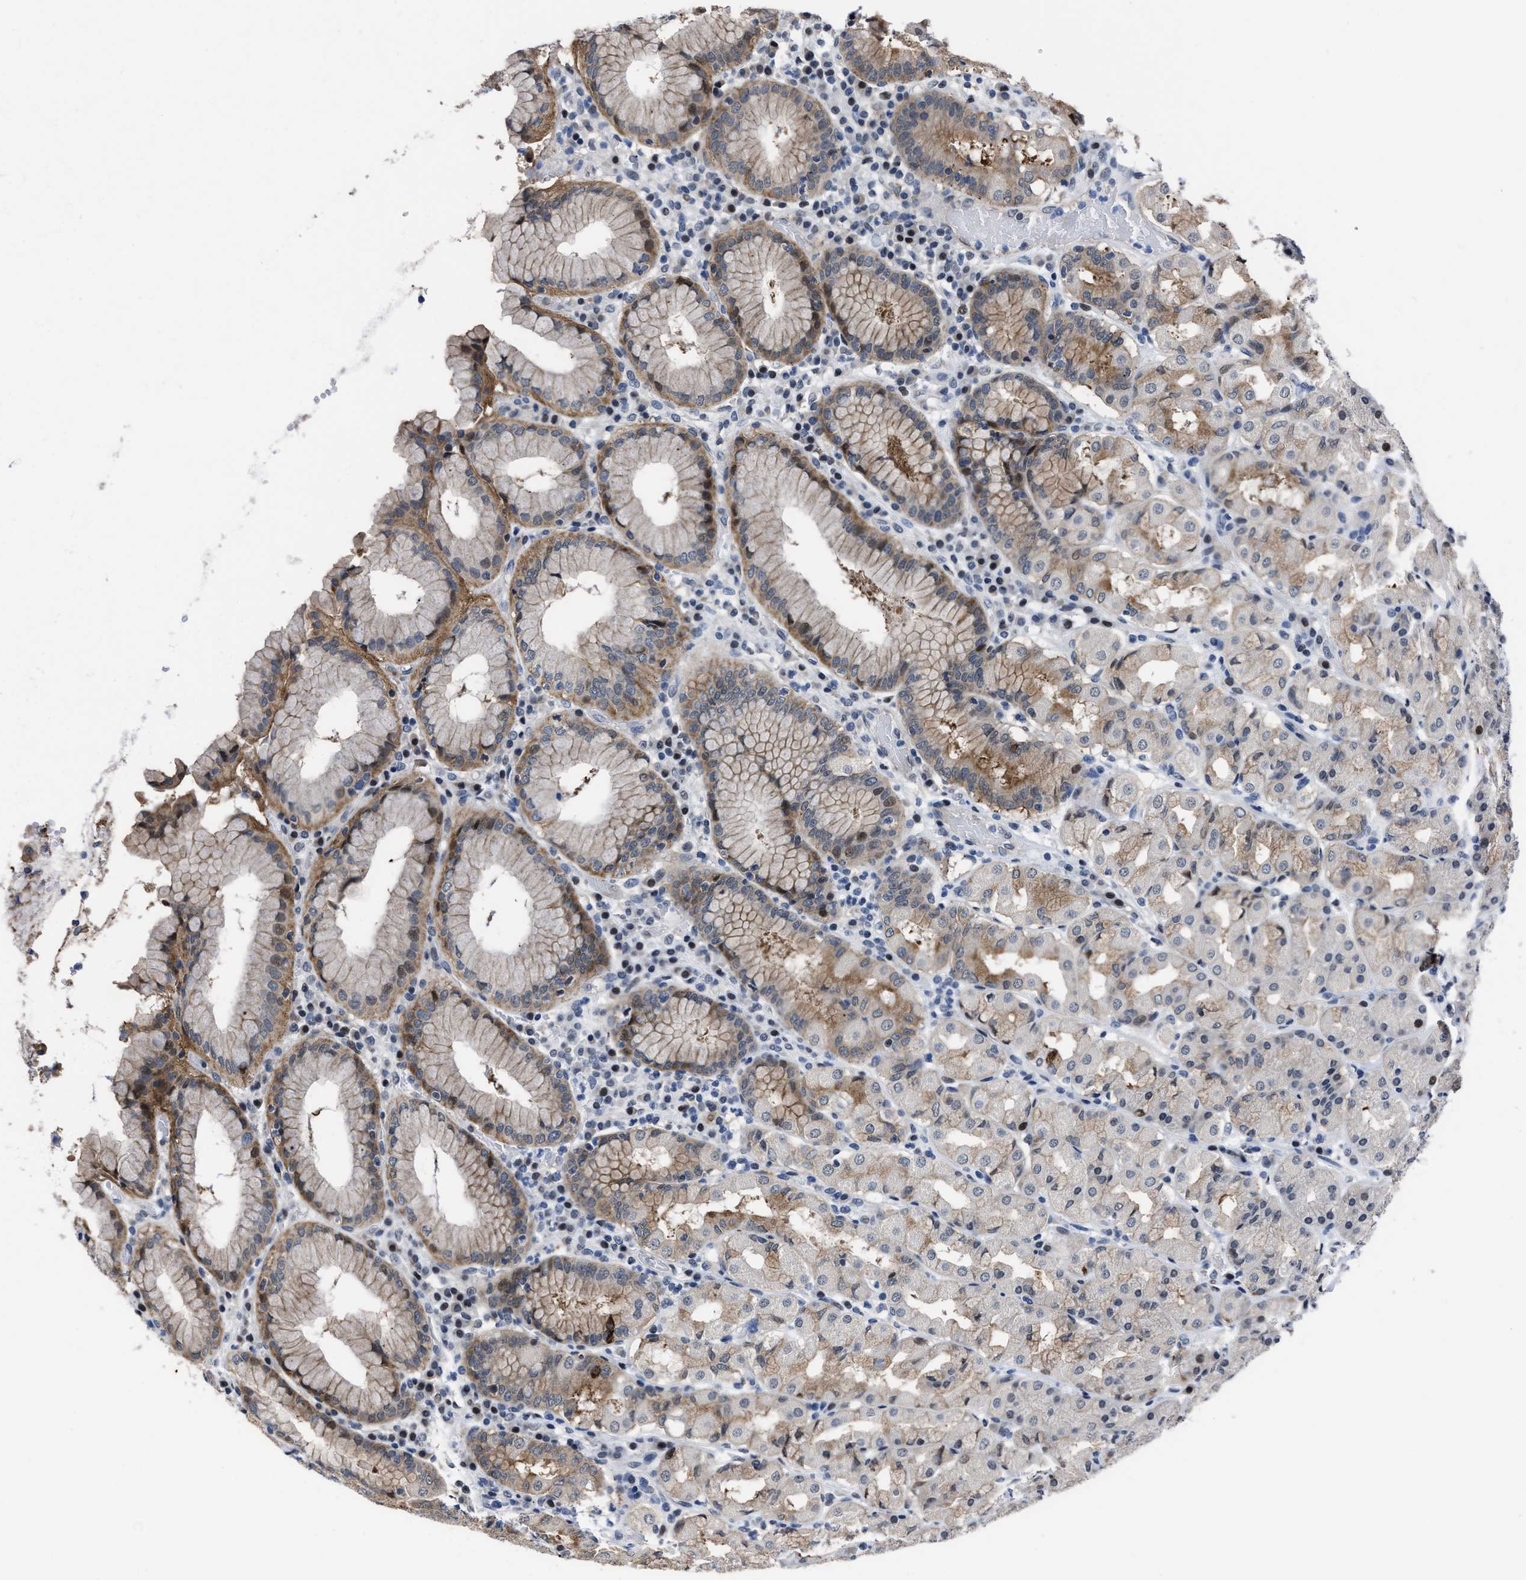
{"staining": {"intensity": "moderate", "quantity": "25%-75%", "location": "cytoplasmic/membranous"}, "tissue": "stomach", "cell_type": "Glandular cells", "image_type": "normal", "snomed": [{"axis": "morphology", "description": "Normal tissue, NOS"}, {"axis": "topography", "description": "Stomach"}, {"axis": "topography", "description": "Stomach, lower"}], "caption": "Human stomach stained for a protein (brown) shows moderate cytoplasmic/membranous positive positivity in about 25%-75% of glandular cells.", "gene": "MARCKSL1", "patient": {"sex": "female", "age": 56}}